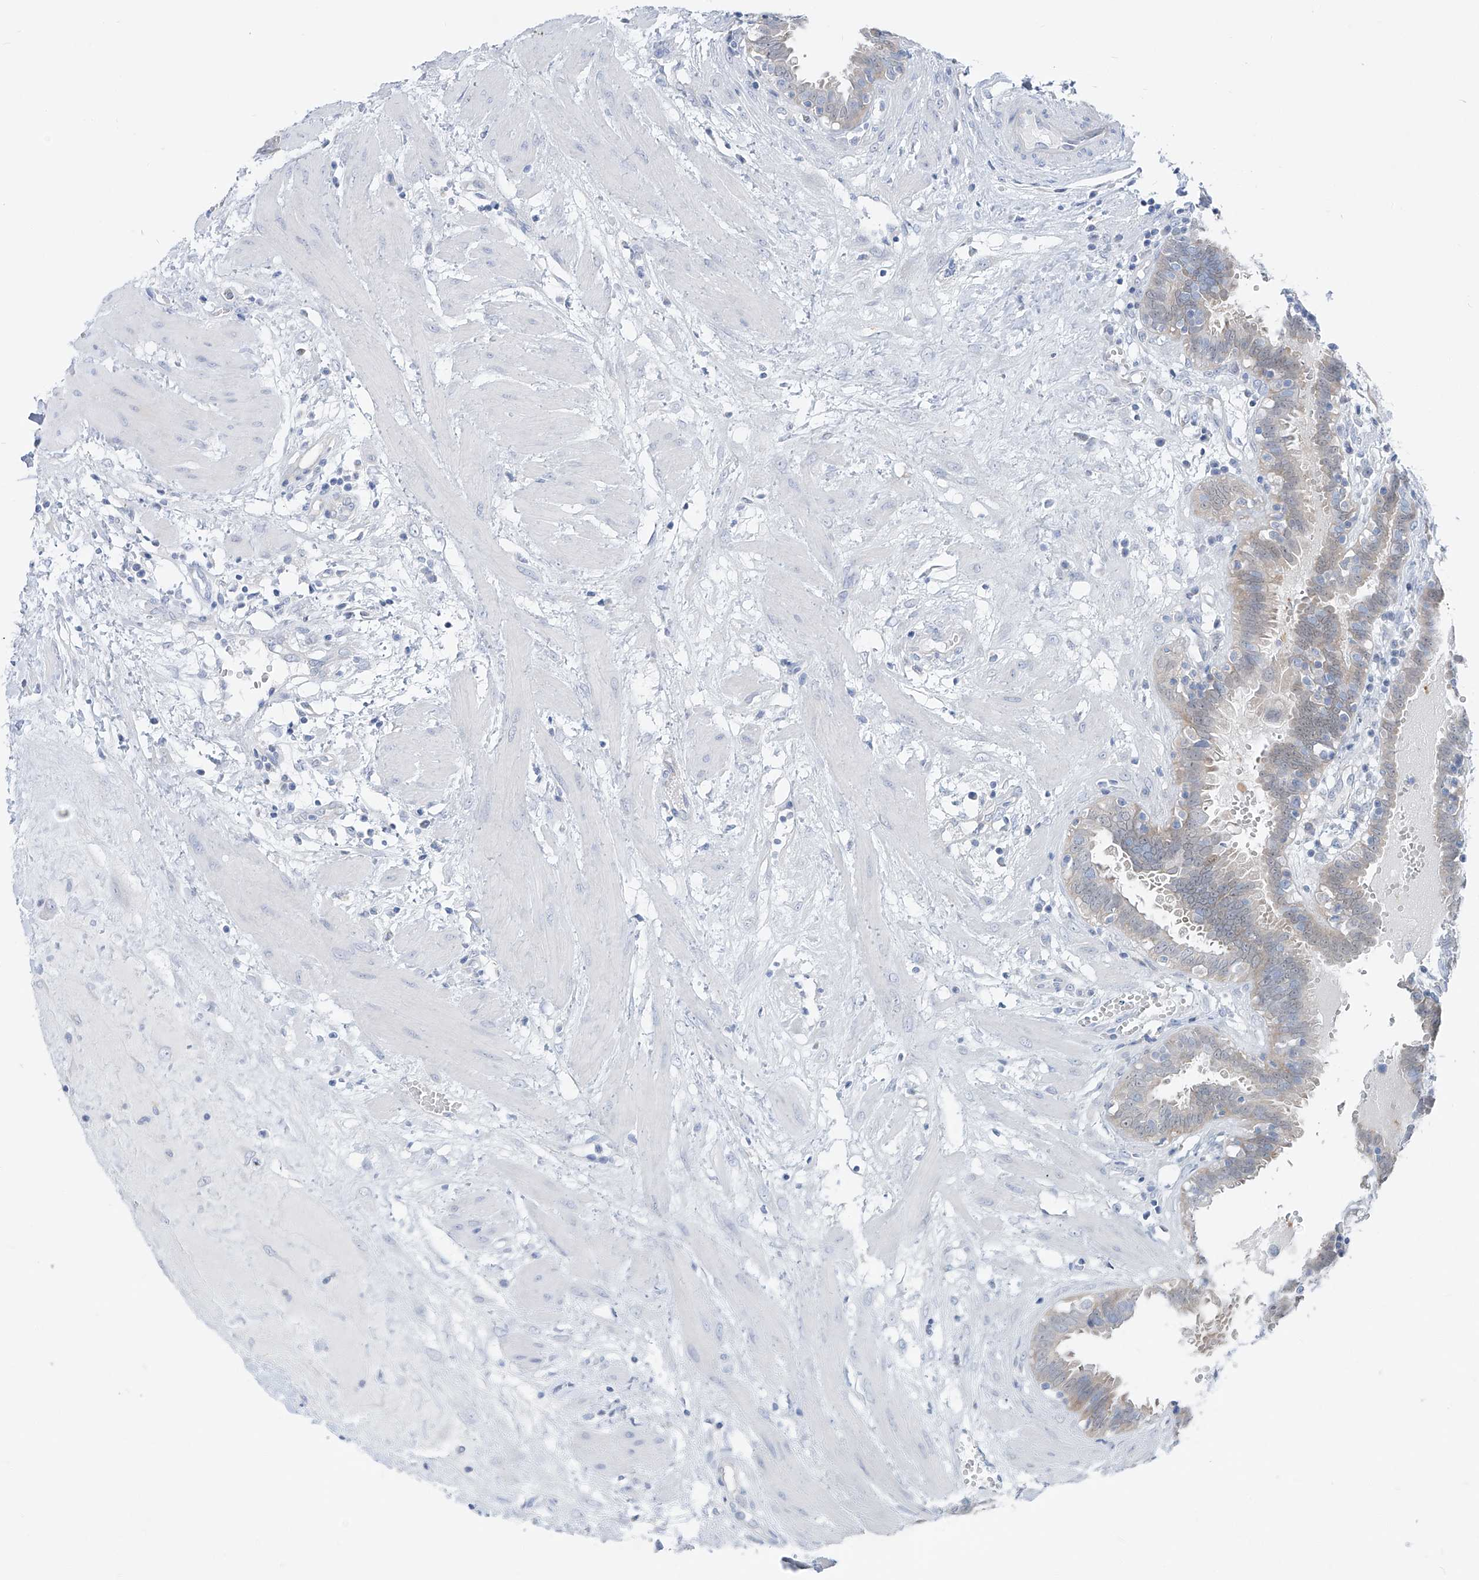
{"staining": {"intensity": "negative", "quantity": "none", "location": "none"}, "tissue": "fallopian tube", "cell_type": "Glandular cells", "image_type": "normal", "snomed": [{"axis": "morphology", "description": "Normal tissue, NOS"}, {"axis": "topography", "description": "Fallopian tube"}, {"axis": "topography", "description": "Placenta"}], "caption": "Glandular cells are negative for protein expression in normal human fallopian tube. (DAB IHC visualized using brightfield microscopy, high magnification).", "gene": "UFL1", "patient": {"sex": "female", "age": 32}}